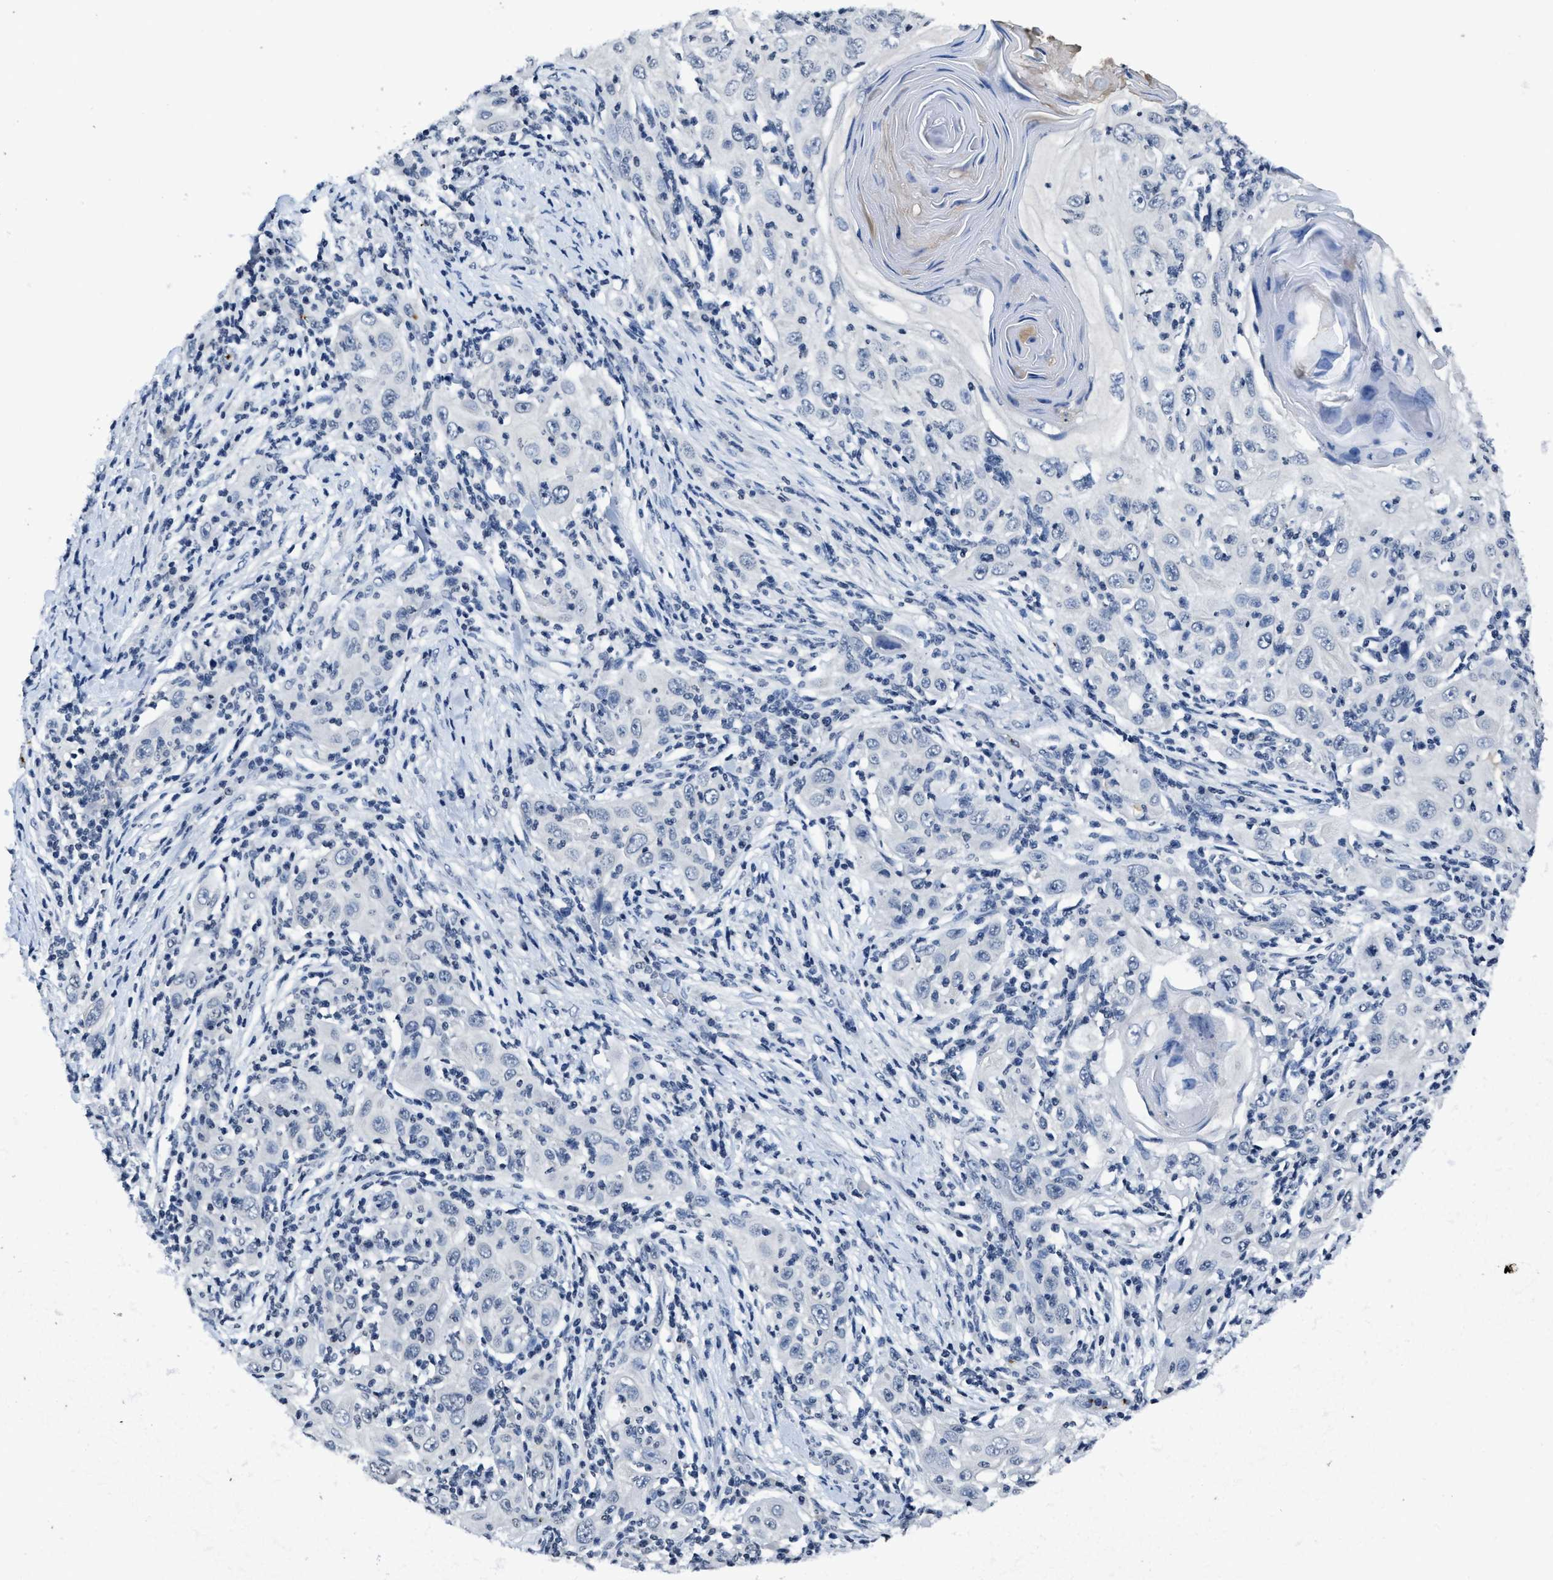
{"staining": {"intensity": "negative", "quantity": "none", "location": "none"}, "tissue": "skin cancer", "cell_type": "Tumor cells", "image_type": "cancer", "snomed": [{"axis": "morphology", "description": "Squamous cell carcinoma, NOS"}, {"axis": "topography", "description": "Skin"}], "caption": "Micrograph shows no protein positivity in tumor cells of skin cancer (squamous cell carcinoma) tissue.", "gene": "ITGA2B", "patient": {"sex": "female", "age": 88}}